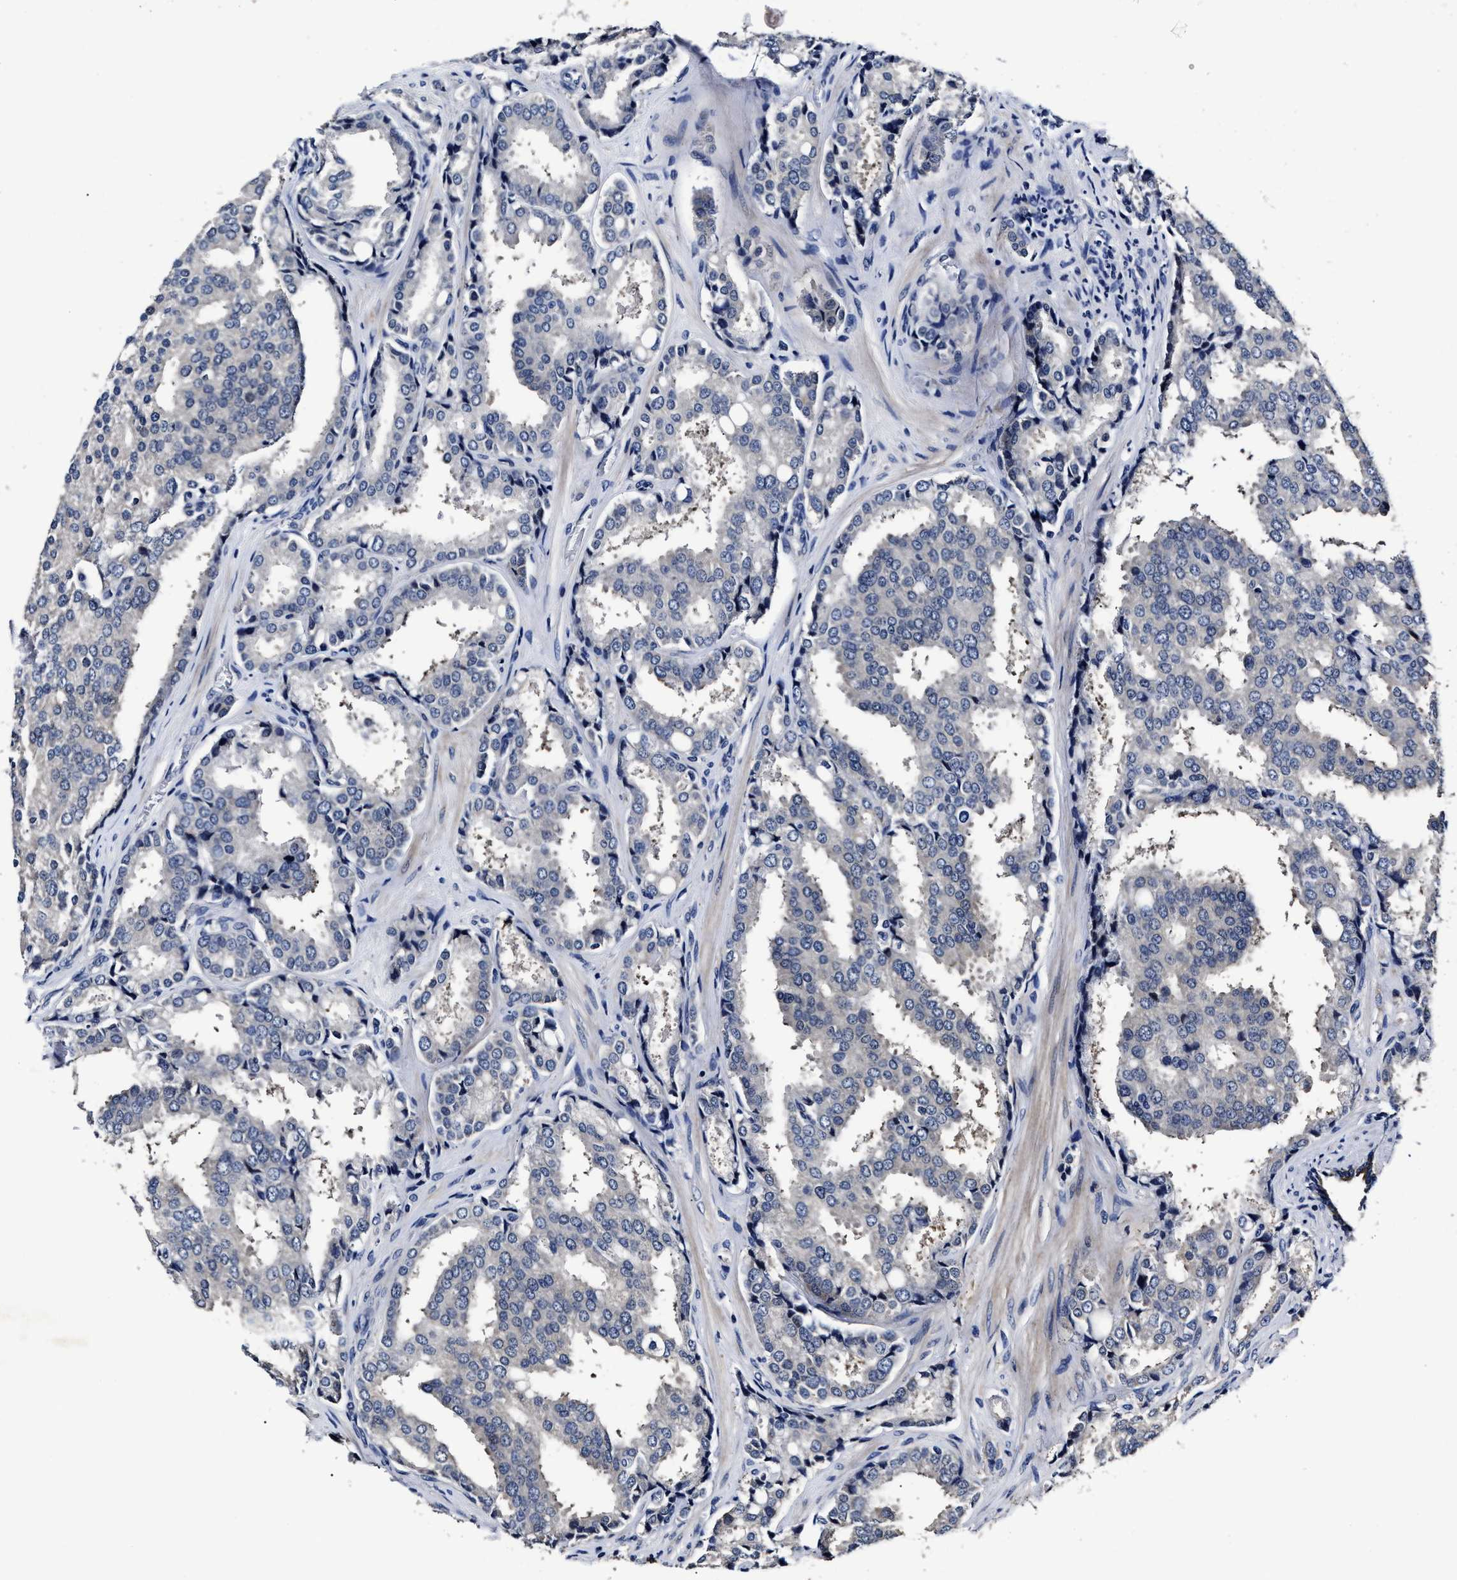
{"staining": {"intensity": "negative", "quantity": "none", "location": "none"}, "tissue": "prostate cancer", "cell_type": "Tumor cells", "image_type": "cancer", "snomed": [{"axis": "morphology", "description": "Adenocarcinoma, High grade"}, {"axis": "topography", "description": "Prostate"}], "caption": "The photomicrograph demonstrates no significant expression in tumor cells of prostate adenocarcinoma (high-grade).", "gene": "OLFML2A", "patient": {"sex": "male", "age": 50}}